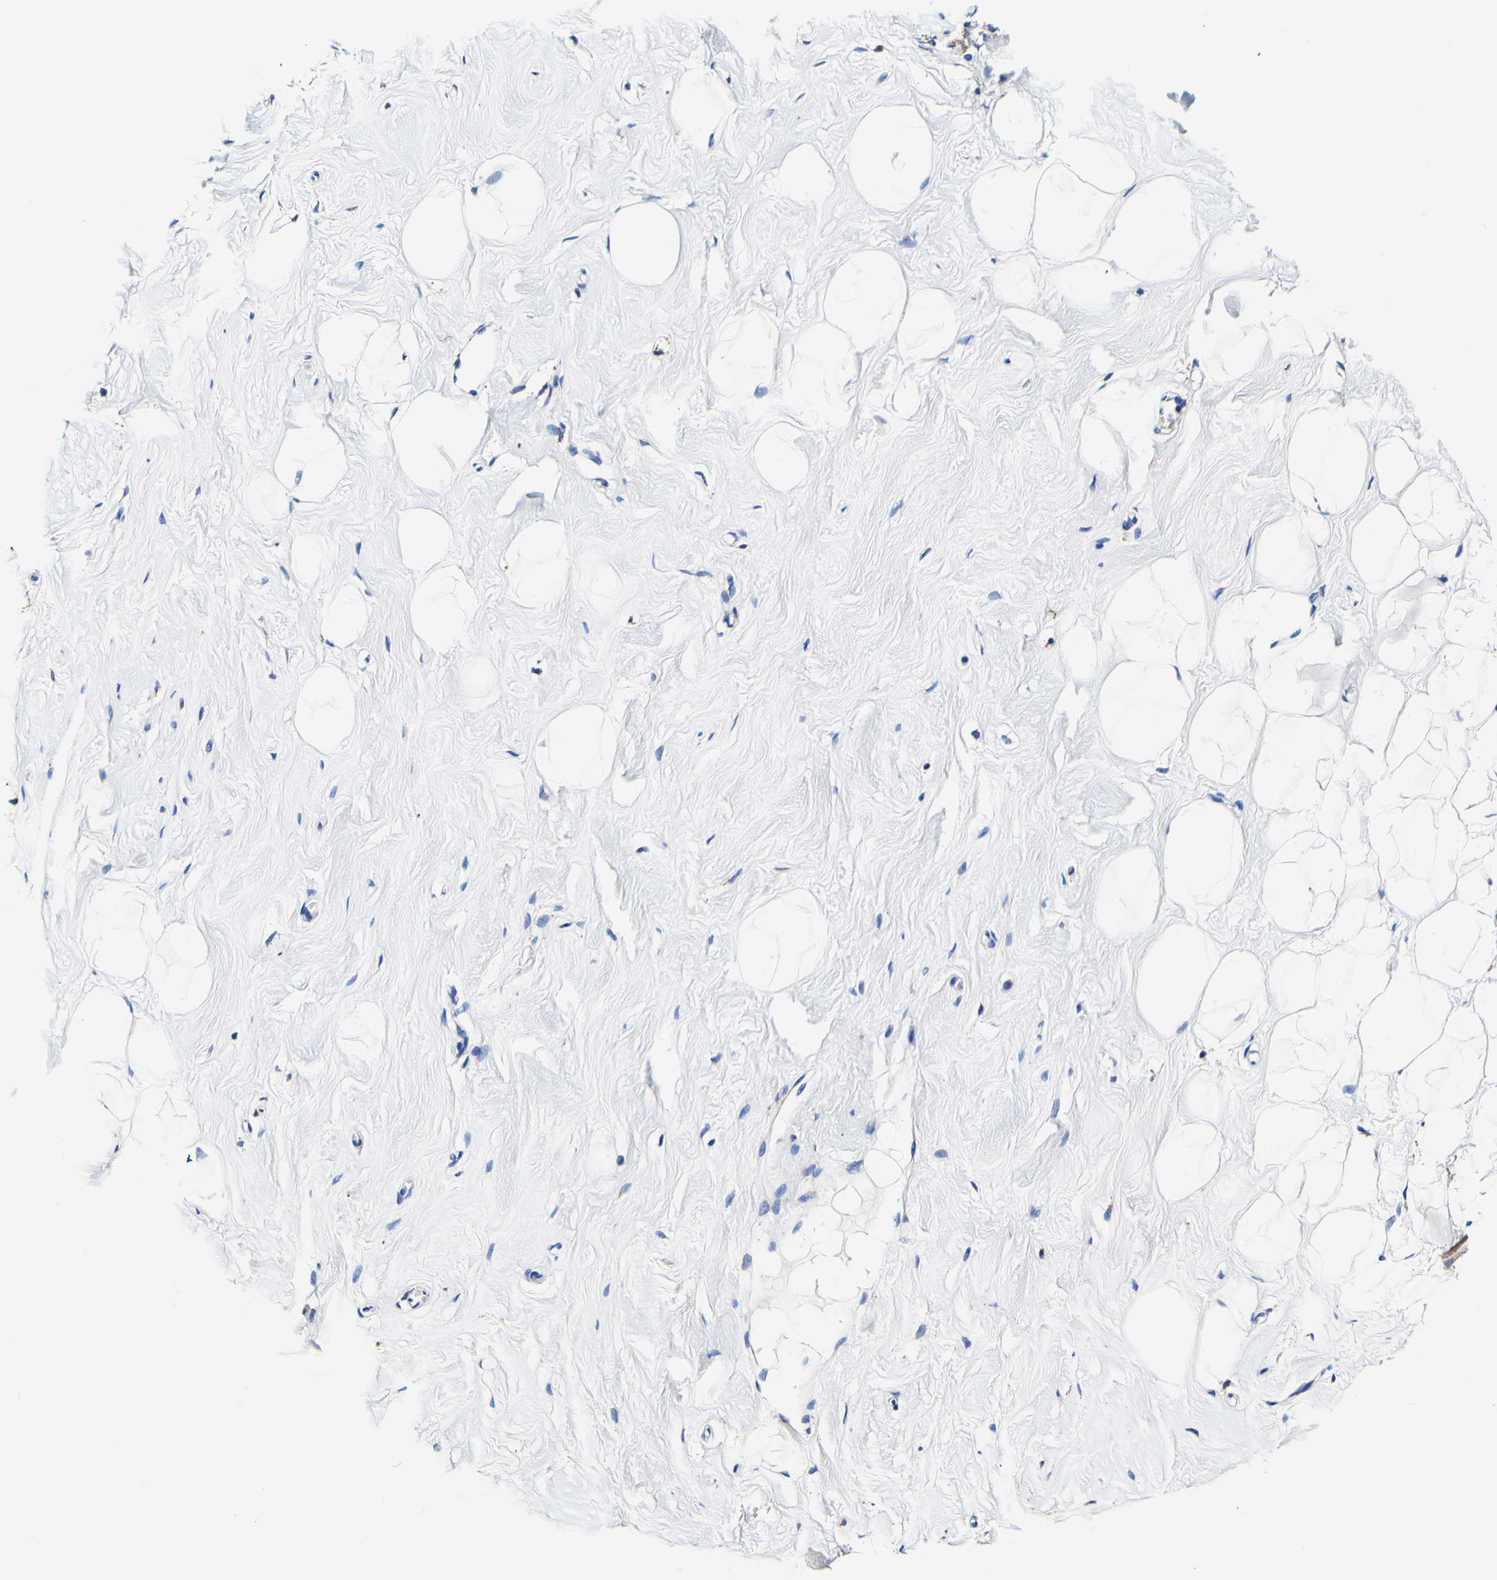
{"staining": {"intensity": "negative", "quantity": "none", "location": "none"}, "tissue": "breast", "cell_type": "Adipocytes", "image_type": "normal", "snomed": [{"axis": "morphology", "description": "Normal tissue, NOS"}, {"axis": "topography", "description": "Breast"}], "caption": "DAB immunohistochemical staining of normal breast displays no significant expression in adipocytes. (DAB (3,3'-diaminobenzidine) immunohistochemistry, high magnification).", "gene": "P4HB", "patient": {"sex": "female", "age": 23}}